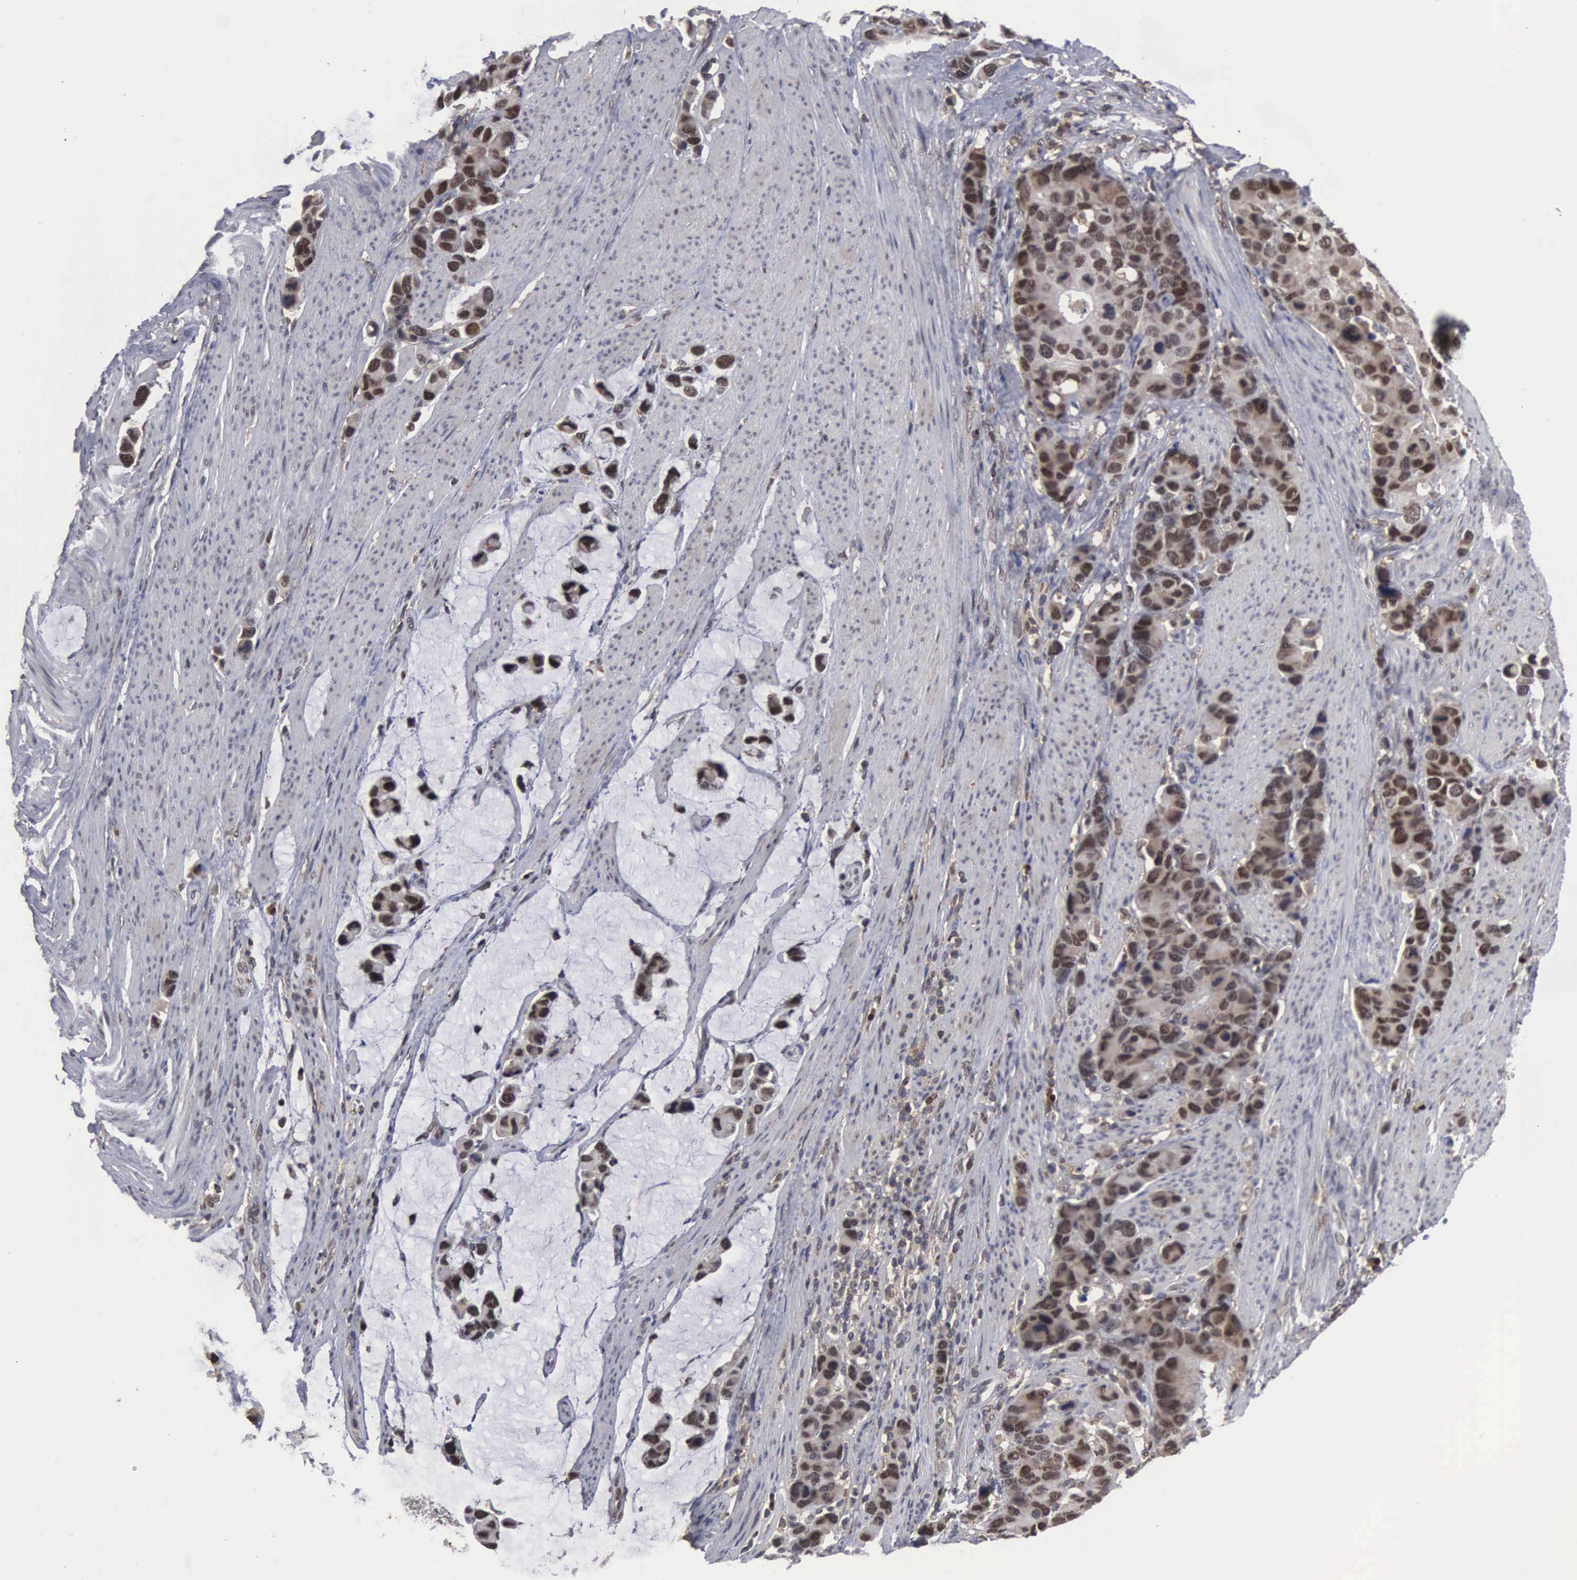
{"staining": {"intensity": "moderate", "quantity": ">75%", "location": "nuclear"}, "tissue": "stomach cancer", "cell_type": "Tumor cells", "image_type": "cancer", "snomed": [{"axis": "morphology", "description": "Adenocarcinoma, NOS"}, {"axis": "topography", "description": "Stomach, upper"}], "caption": "A high-resolution image shows immunohistochemistry (IHC) staining of stomach cancer, which exhibits moderate nuclear staining in approximately >75% of tumor cells. Nuclei are stained in blue.", "gene": "TRMT5", "patient": {"sex": "male", "age": 71}}